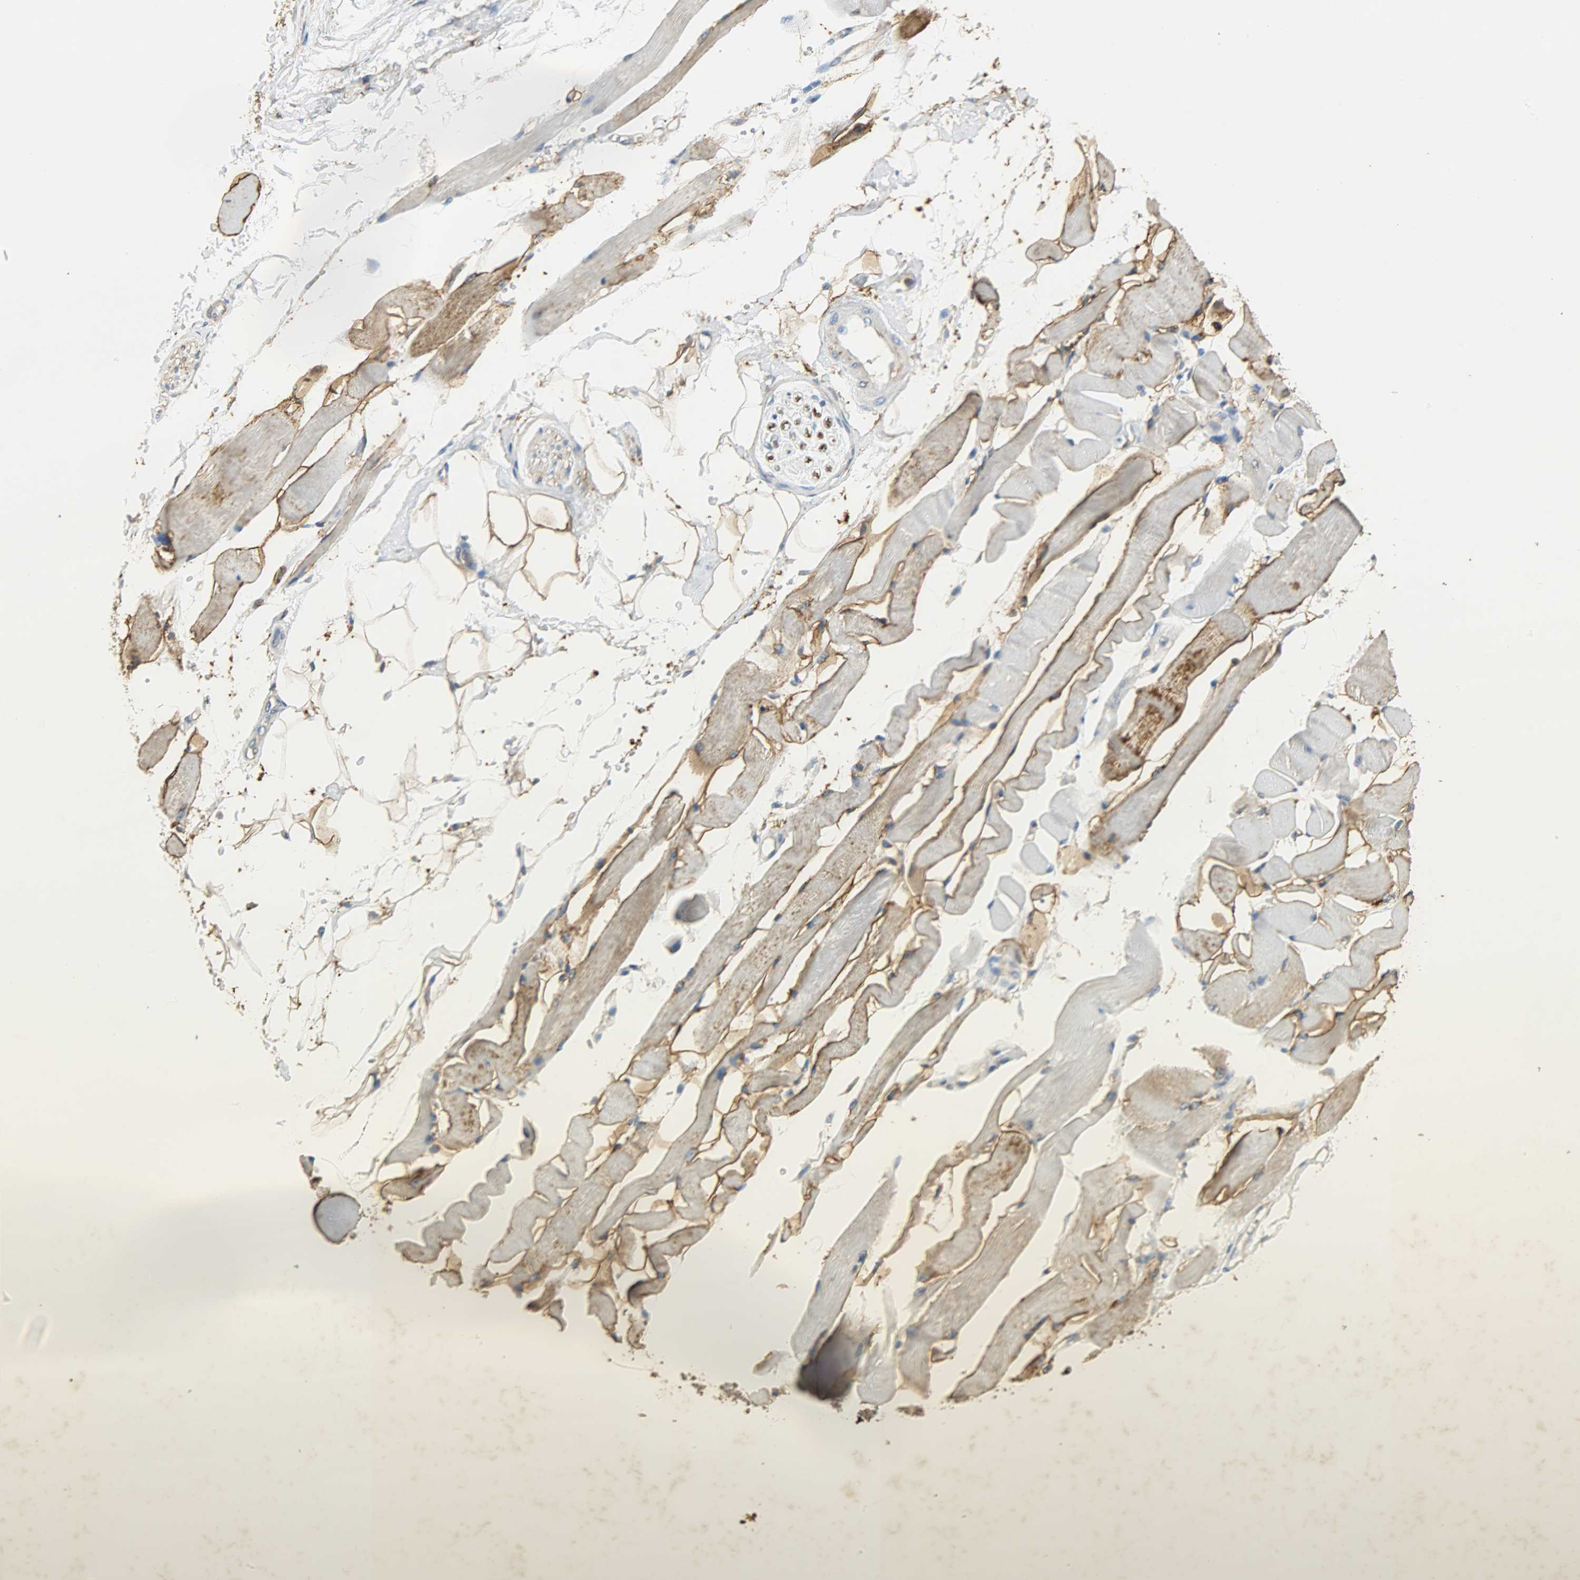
{"staining": {"intensity": "moderate", "quantity": "<25%", "location": "cytoplasmic/membranous"}, "tissue": "skeletal muscle", "cell_type": "Myocytes", "image_type": "normal", "snomed": [{"axis": "morphology", "description": "Normal tissue, NOS"}, {"axis": "topography", "description": "Skeletal muscle"}, {"axis": "topography", "description": "Peripheral nerve tissue"}], "caption": "Unremarkable skeletal muscle reveals moderate cytoplasmic/membranous staining in approximately <25% of myocytes (Stains: DAB in brown, nuclei in blue, Microscopy: brightfield microscopy at high magnification)..", "gene": "ANXA6", "patient": {"sex": "female", "age": 84}}